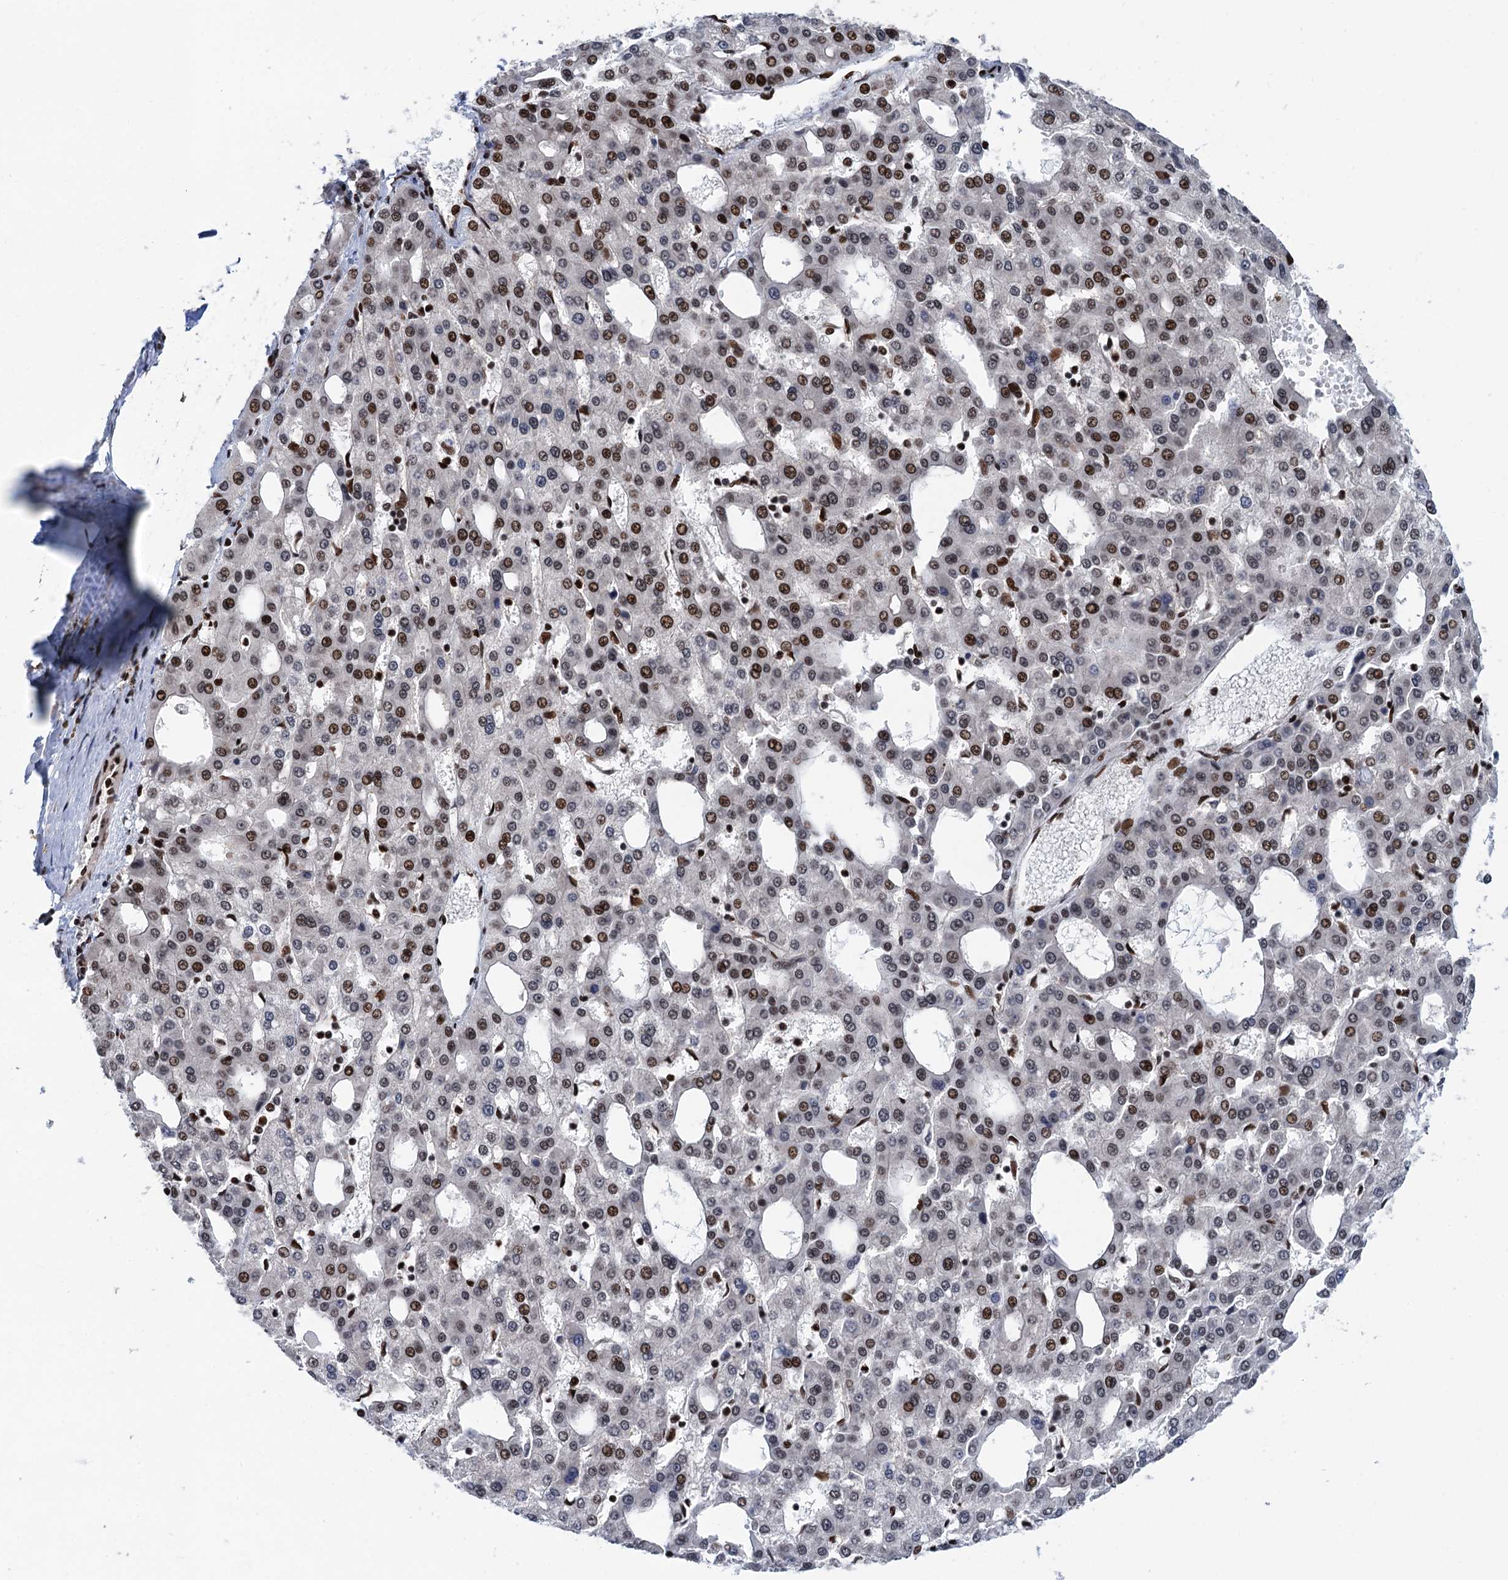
{"staining": {"intensity": "strong", "quantity": "25%-75%", "location": "nuclear"}, "tissue": "liver cancer", "cell_type": "Tumor cells", "image_type": "cancer", "snomed": [{"axis": "morphology", "description": "Carcinoma, Hepatocellular, NOS"}, {"axis": "topography", "description": "Liver"}], "caption": "Immunohistochemical staining of human liver hepatocellular carcinoma displays strong nuclear protein expression in about 25%-75% of tumor cells.", "gene": "PPP4R1", "patient": {"sex": "male", "age": 47}}